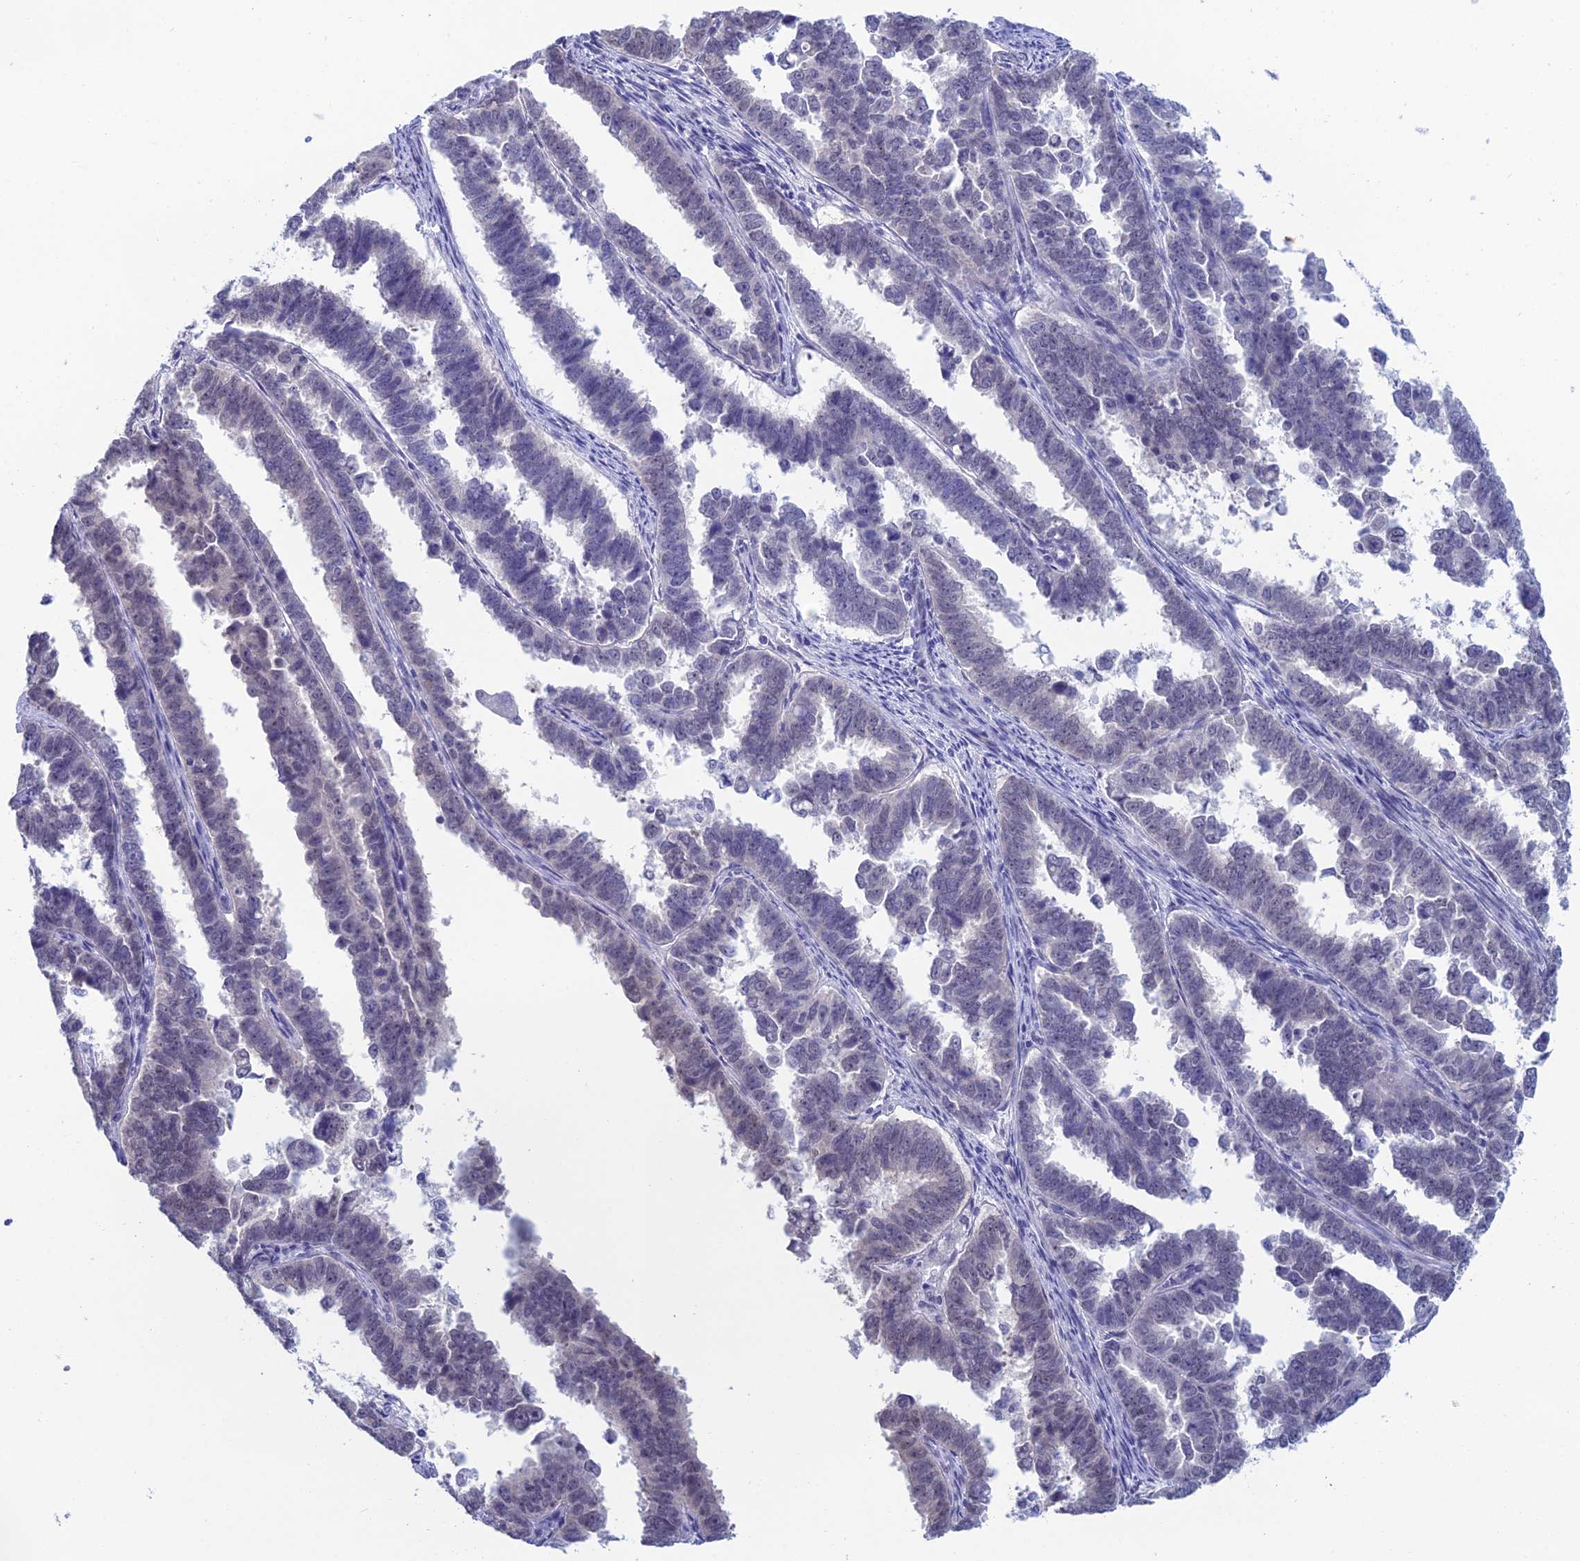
{"staining": {"intensity": "negative", "quantity": "none", "location": "none"}, "tissue": "endometrial cancer", "cell_type": "Tumor cells", "image_type": "cancer", "snomed": [{"axis": "morphology", "description": "Adenocarcinoma, NOS"}, {"axis": "topography", "description": "Endometrium"}], "caption": "DAB immunohistochemical staining of human adenocarcinoma (endometrial) demonstrates no significant expression in tumor cells.", "gene": "NABP2", "patient": {"sex": "female", "age": 75}}